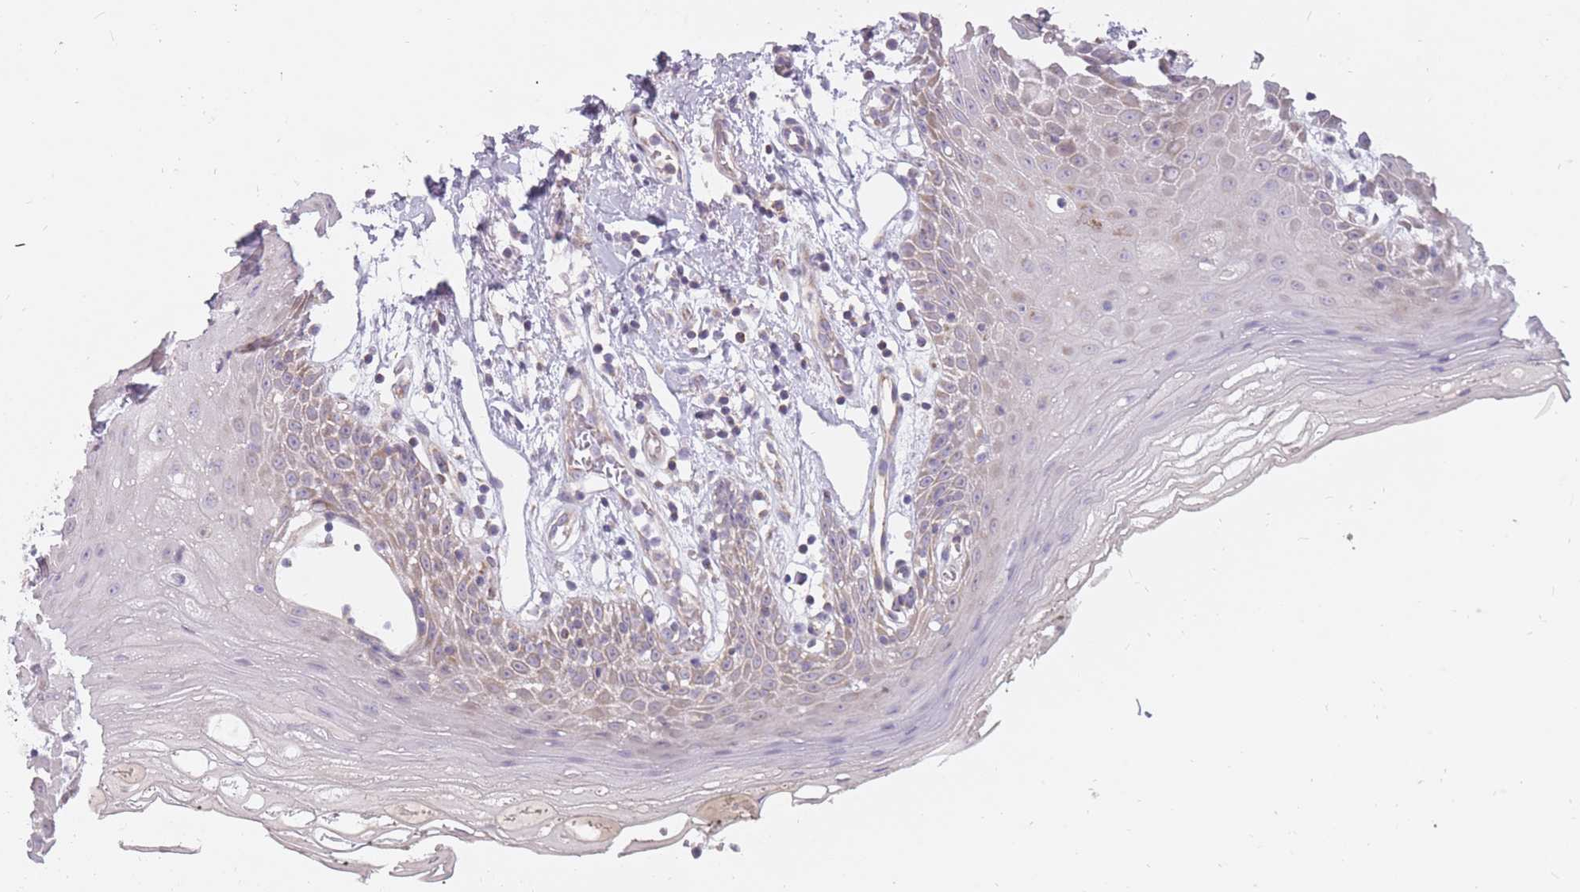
{"staining": {"intensity": "moderate", "quantity": "<25%", "location": "cytoplasmic/membranous"}, "tissue": "oral mucosa", "cell_type": "Squamous epithelial cells", "image_type": "normal", "snomed": [{"axis": "morphology", "description": "Normal tissue, NOS"}, {"axis": "topography", "description": "Oral tissue"}, {"axis": "topography", "description": "Tounge, NOS"}], "caption": "The histopathology image shows a brown stain indicating the presence of a protein in the cytoplasmic/membranous of squamous epithelial cells in oral mucosa. The staining is performed using DAB brown chromogen to label protein expression. The nuclei are counter-stained blue using hematoxylin.", "gene": "ALKBH4", "patient": {"sex": "female", "age": 59}}